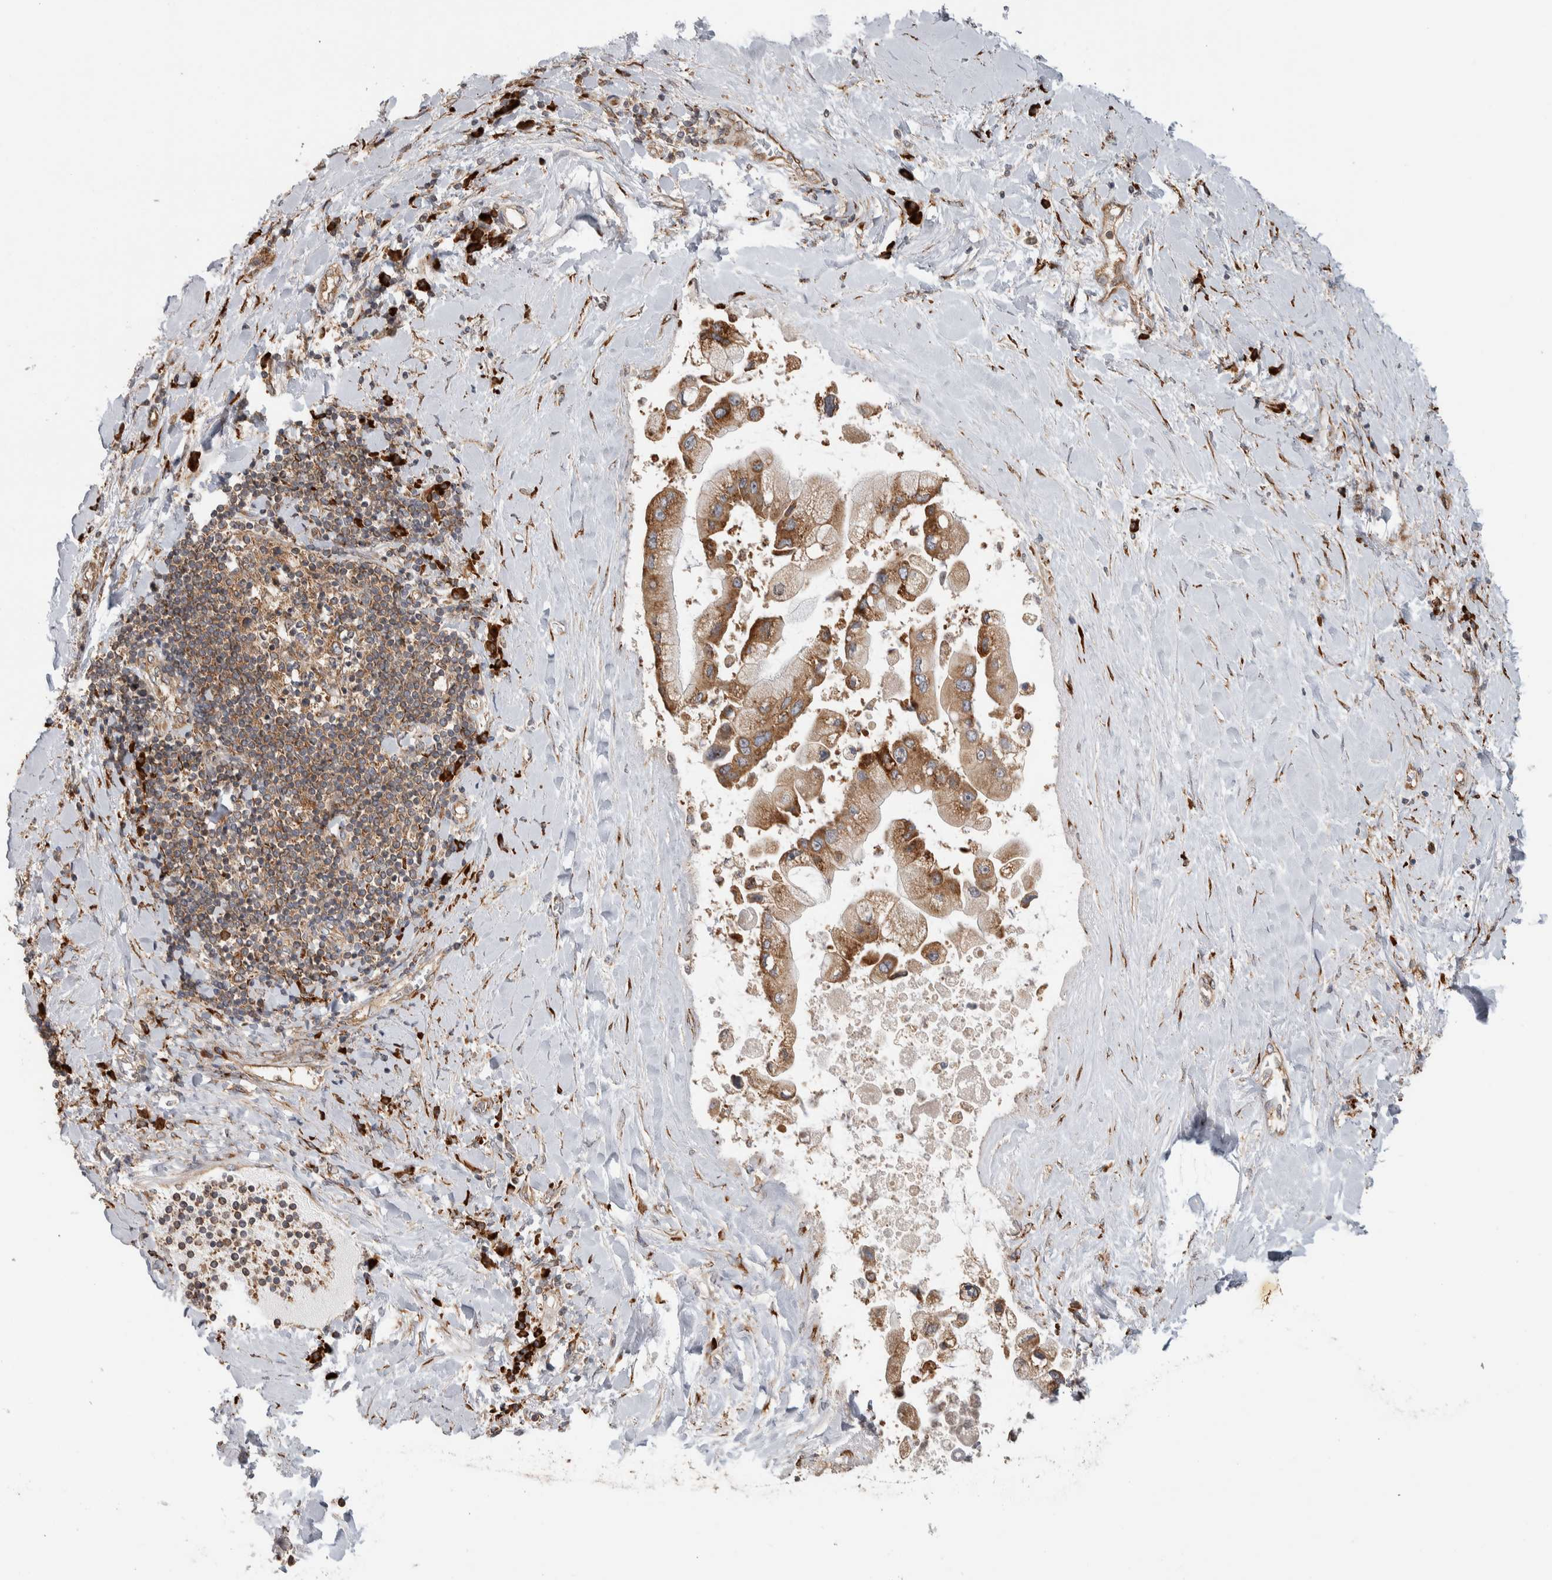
{"staining": {"intensity": "moderate", "quantity": ">75%", "location": "cytoplasmic/membranous"}, "tissue": "liver cancer", "cell_type": "Tumor cells", "image_type": "cancer", "snomed": [{"axis": "morphology", "description": "Cholangiocarcinoma"}, {"axis": "topography", "description": "Liver"}], "caption": "Human liver cancer stained with a protein marker demonstrates moderate staining in tumor cells.", "gene": "EIF3H", "patient": {"sex": "male", "age": 50}}